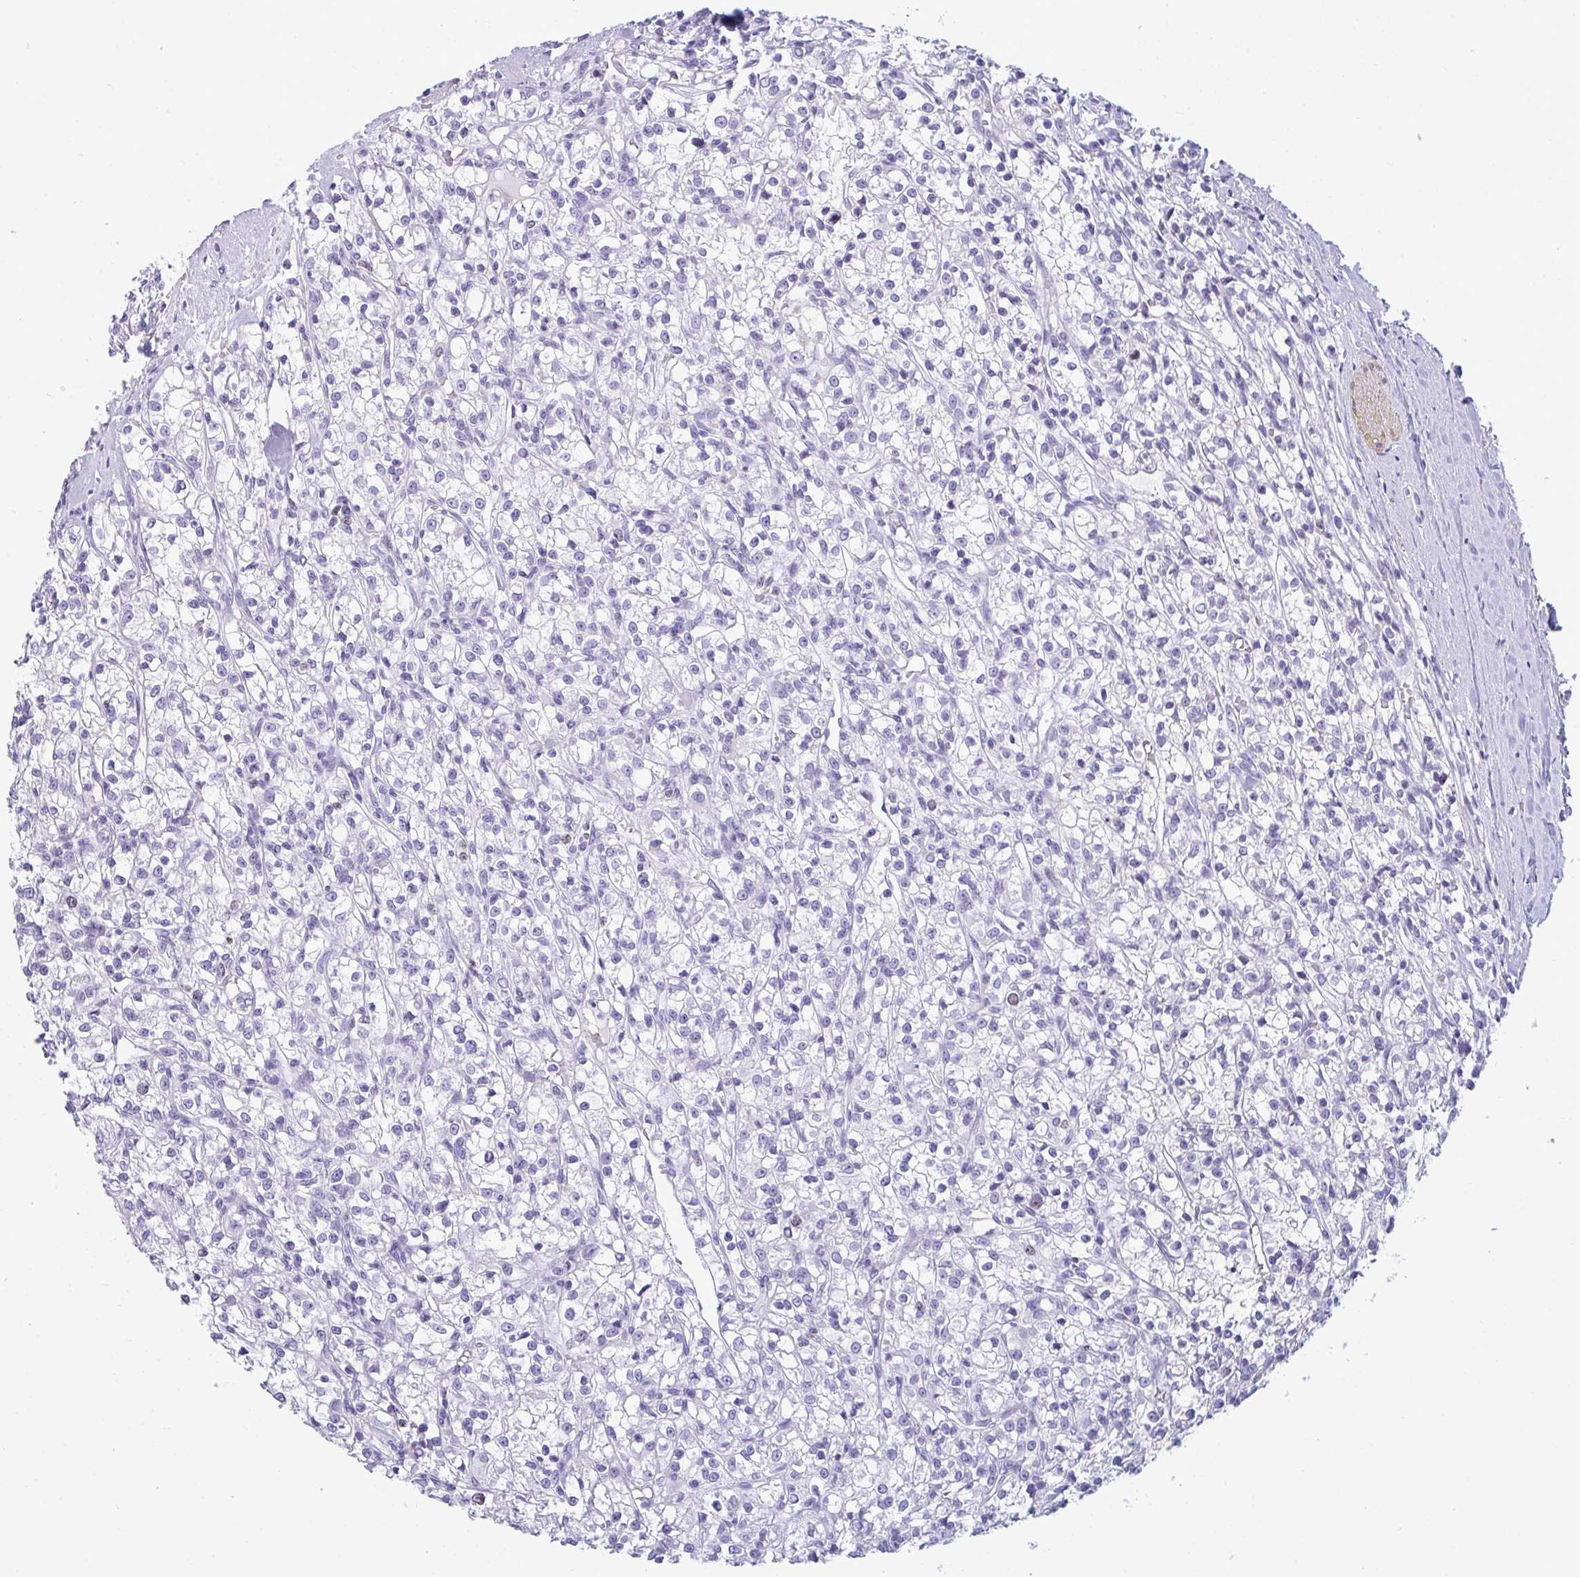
{"staining": {"intensity": "negative", "quantity": "none", "location": "none"}, "tissue": "renal cancer", "cell_type": "Tumor cells", "image_type": "cancer", "snomed": [{"axis": "morphology", "description": "Adenocarcinoma, NOS"}, {"axis": "topography", "description": "Kidney"}], "caption": "IHC of renal adenocarcinoma exhibits no expression in tumor cells. (DAB (3,3'-diaminobenzidine) immunohistochemistry visualized using brightfield microscopy, high magnification).", "gene": "SUZ12", "patient": {"sex": "female", "age": 59}}